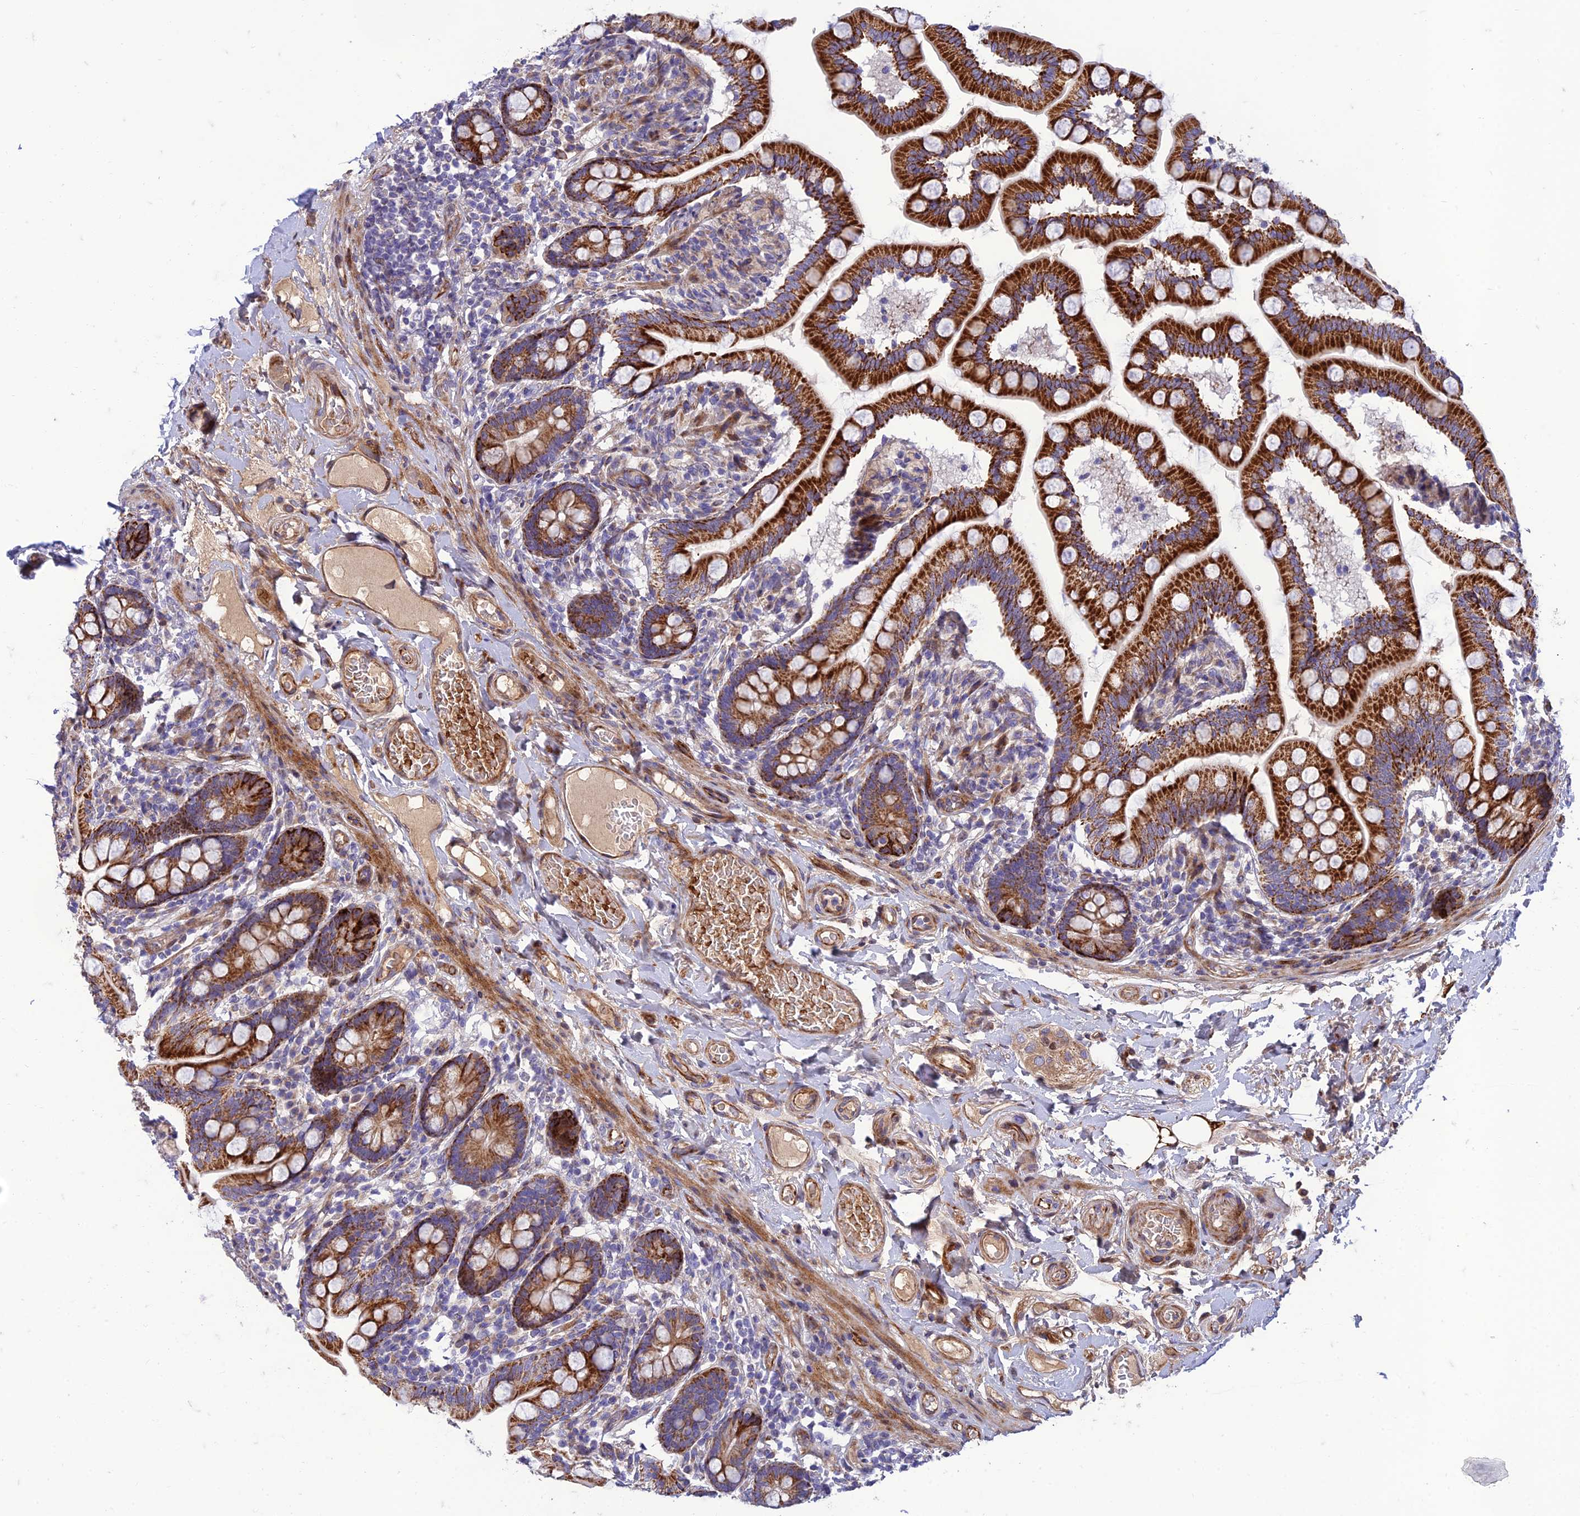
{"staining": {"intensity": "strong", "quantity": ">75%", "location": "cytoplasmic/membranous"}, "tissue": "small intestine", "cell_type": "Glandular cells", "image_type": "normal", "snomed": [{"axis": "morphology", "description": "Normal tissue, NOS"}, {"axis": "topography", "description": "Small intestine"}], "caption": "Glandular cells demonstrate high levels of strong cytoplasmic/membranous expression in approximately >75% of cells in benign human small intestine. Immunohistochemistry stains the protein in brown and the nuclei are stained blue.", "gene": "SEL1L3", "patient": {"sex": "female", "age": 64}}